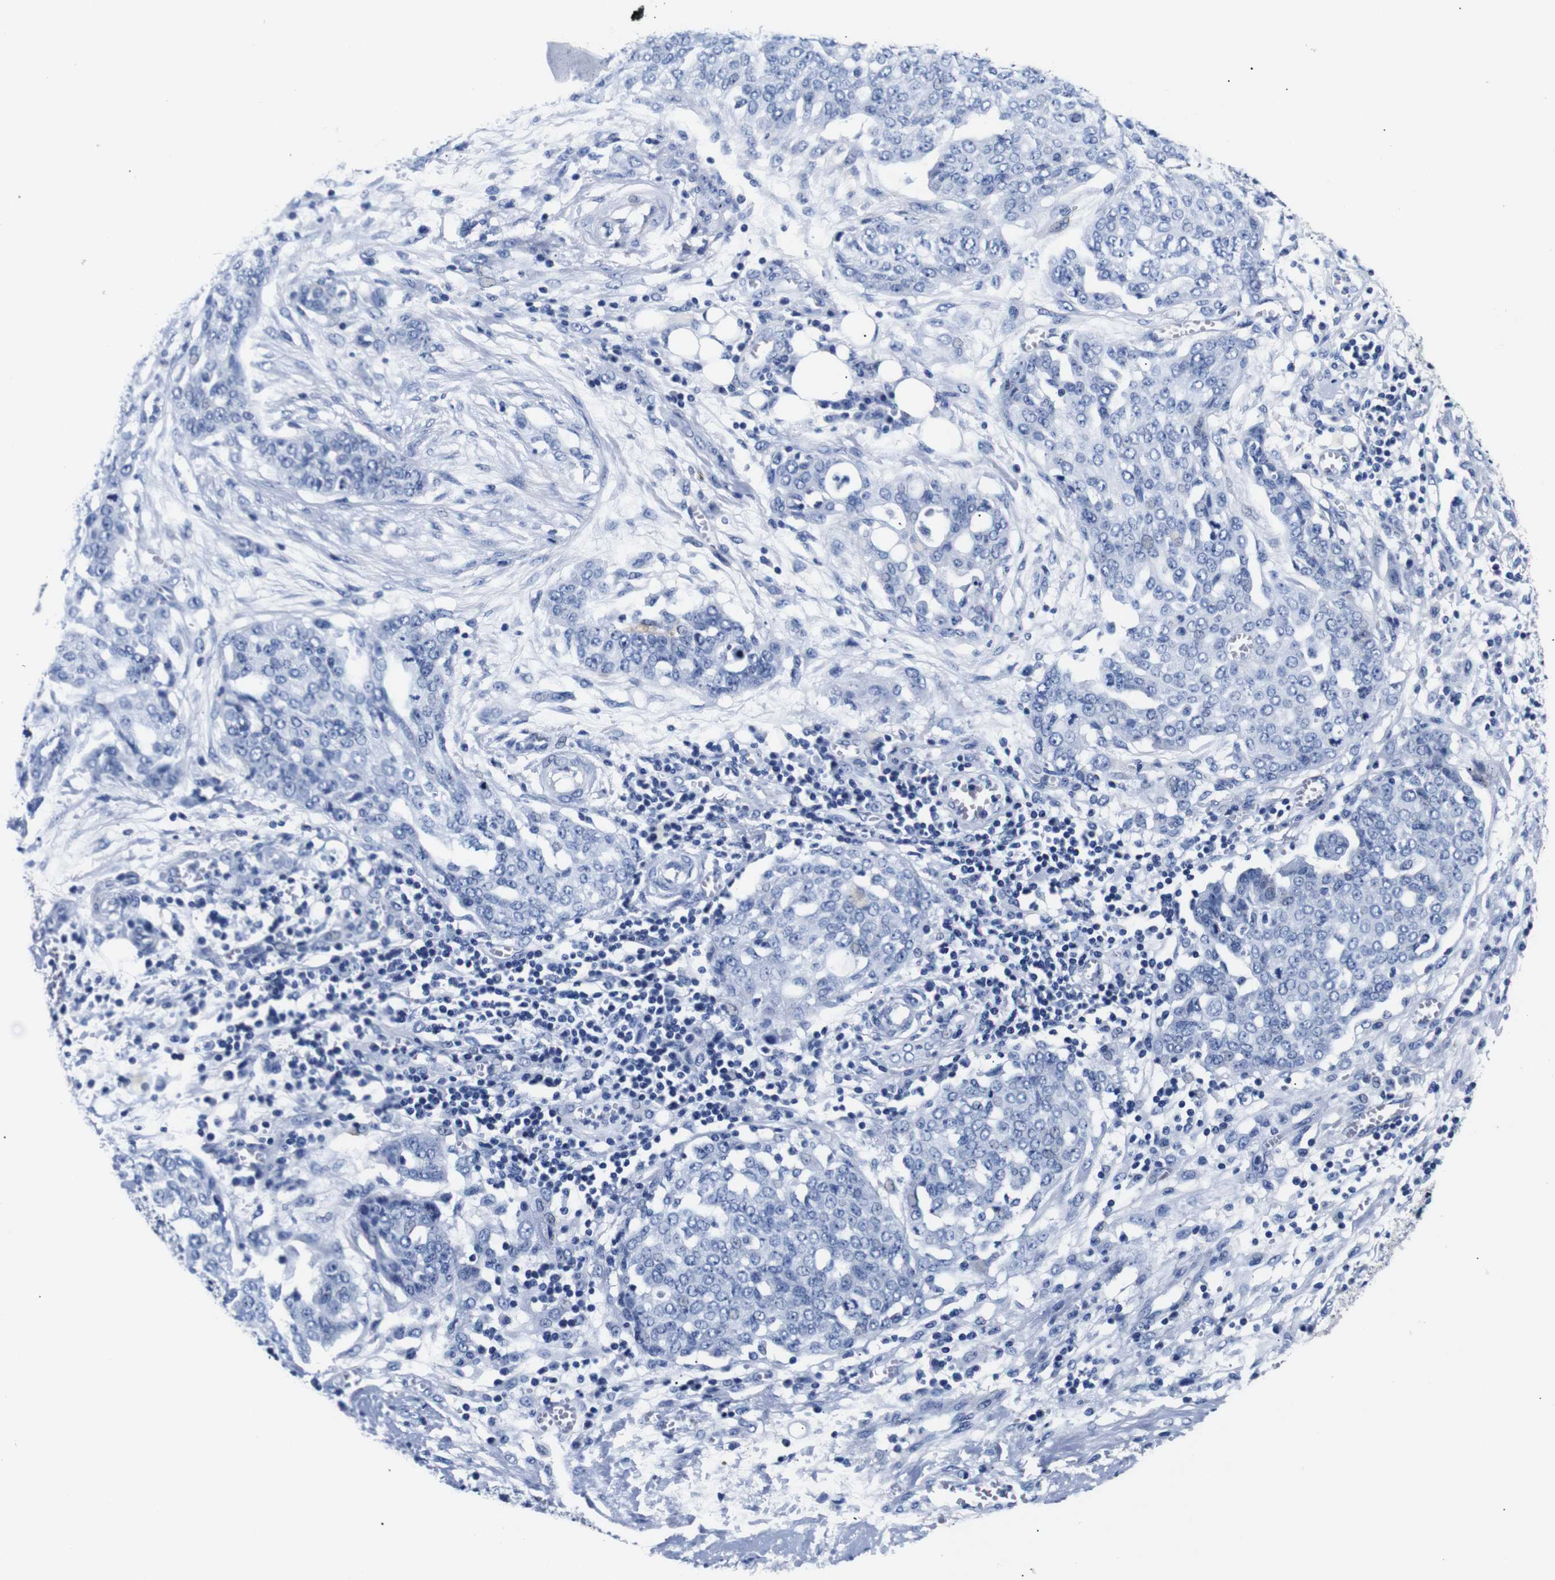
{"staining": {"intensity": "negative", "quantity": "none", "location": "none"}, "tissue": "ovarian cancer", "cell_type": "Tumor cells", "image_type": "cancer", "snomed": [{"axis": "morphology", "description": "Cystadenocarcinoma, serous, NOS"}, {"axis": "topography", "description": "Soft tissue"}, {"axis": "topography", "description": "Ovary"}], "caption": "A micrograph of human ovarian cancer is negative for staining in tumor cells. Nuclei are stained in blue.", "gene": "GAP43", "patient": {"sex": "female", "age": 57}}